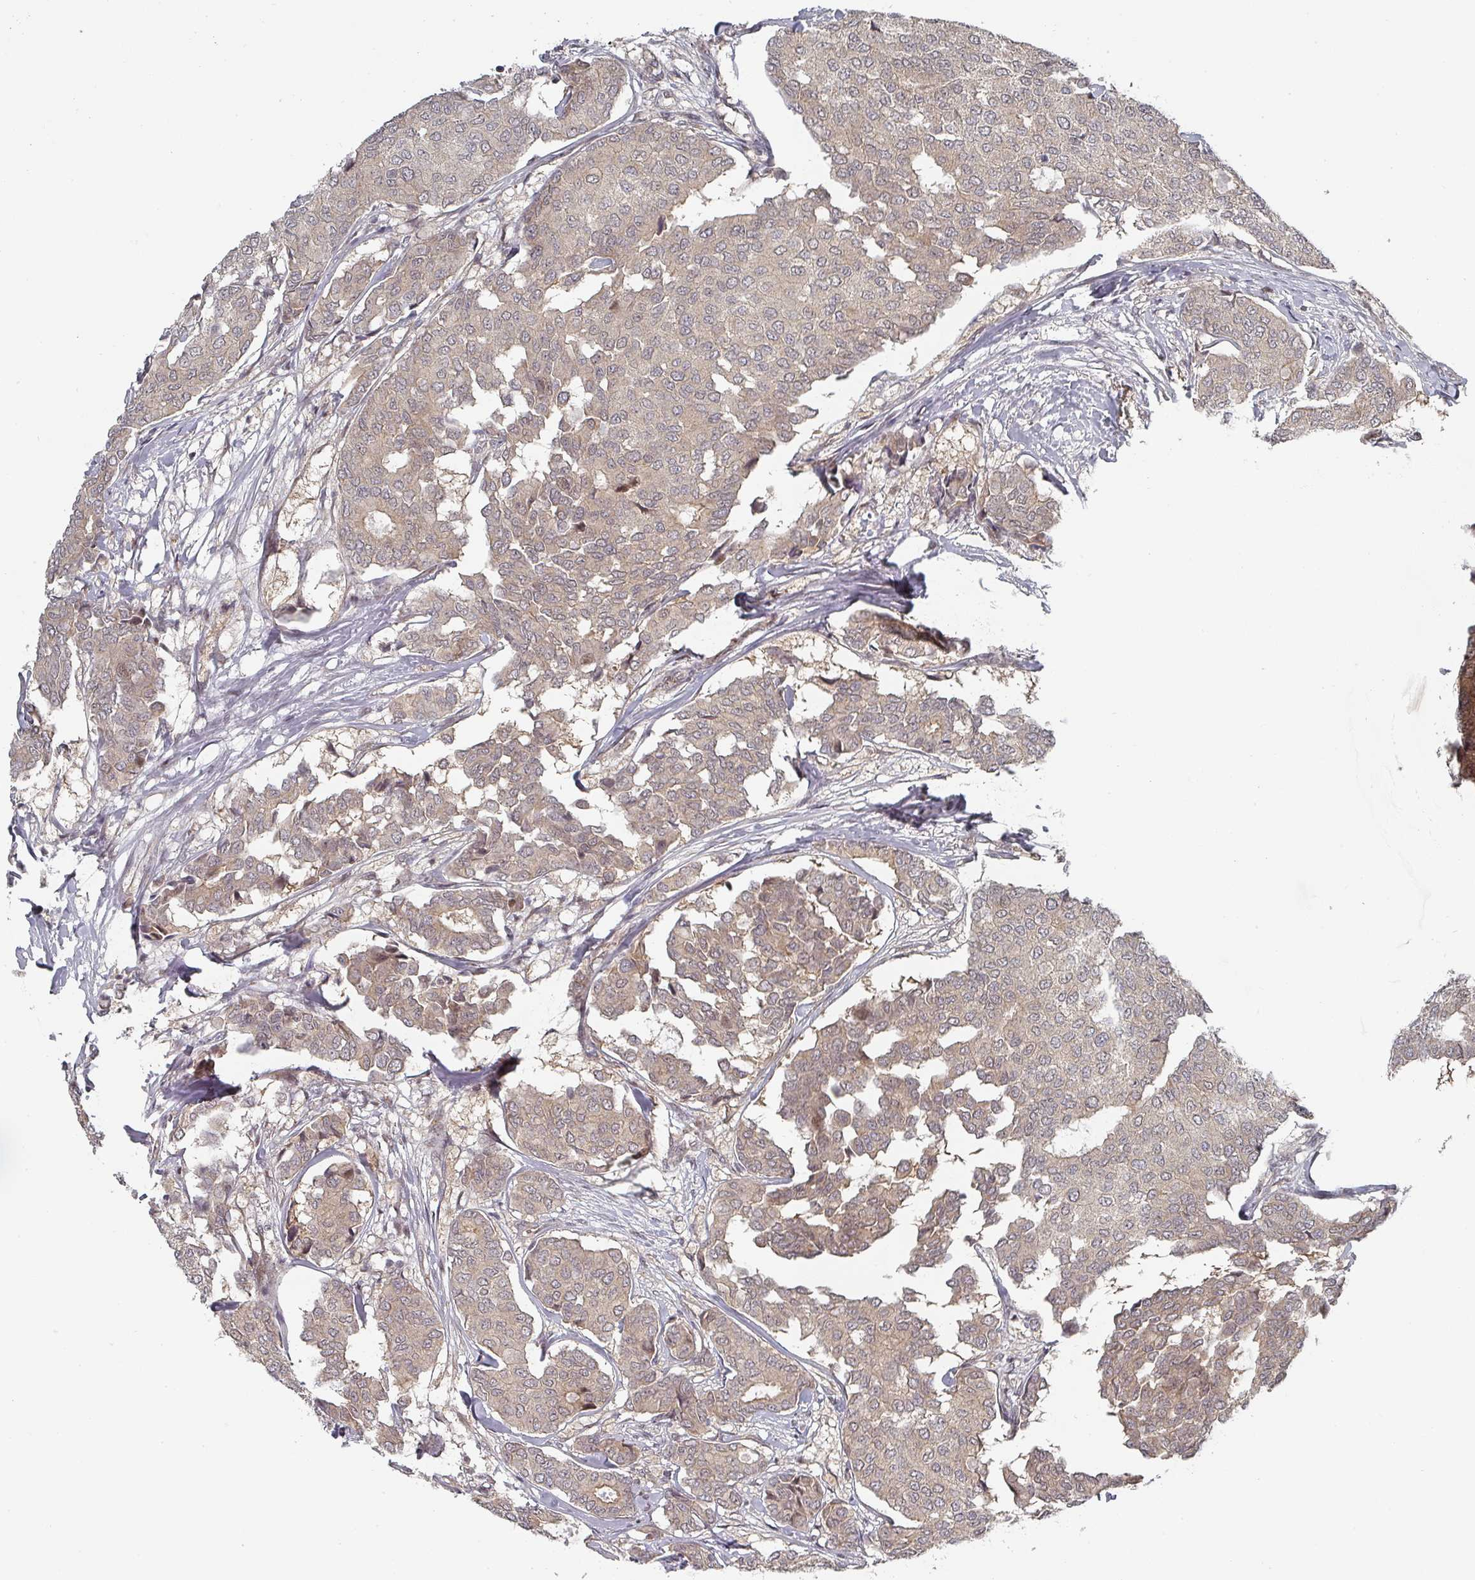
{"staining": {"intensity": "weak", "quantity": ">75%", "location": "cytoplasmic/membranous"}, "tissue": "breast cancer", "cell_type": "Tumor cells", "image_type": "cancer", "snomed": [{"axis": "morphology", "description": "Duct carcinoma"}, {"axis": "topography", "description": "Breast"}], "caption": "DAB immunohistochemical staining of human breast cancer (infiltrating ductal carcinoma) exhibits weak cytoplasmic/membranous protein staining in approximately >75% of tumor cells.", "gene": "KIF1C", "patient": {"sex": "female", "age": 75}}